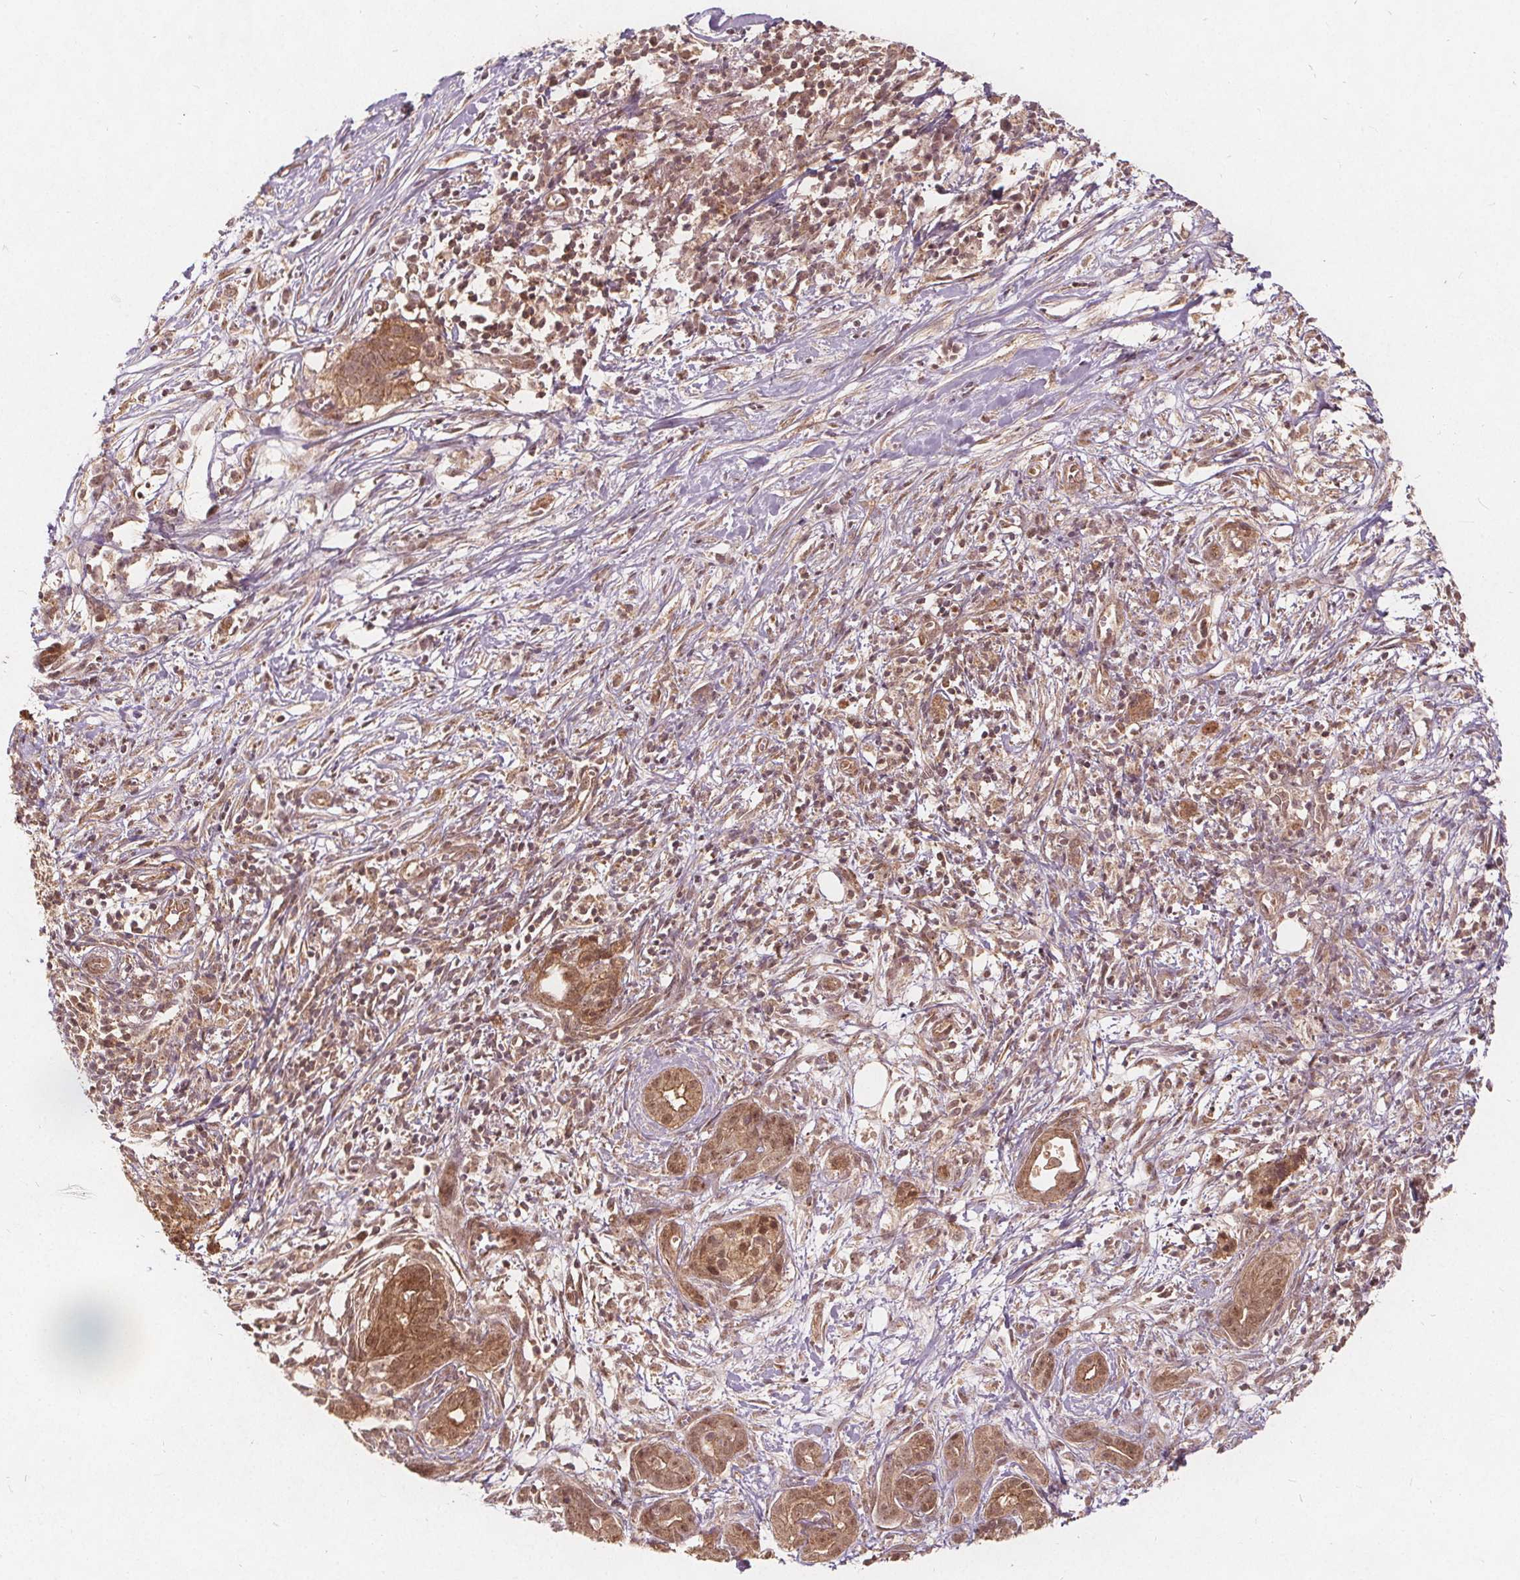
{"staining": {"intensity": "moderate", "quantity": ">75%", "location": "cytoplasmic/membranous"}, "tissue": "pancreatic cancer", "cell_type": "Tumor cells", "image_type": "cancer", "snomed": [{"axis": "morphology", "description": "Adenocarcinoma, NOS"}, {"axis": "topography", "description": "Pancreas"}], "caption": "Protein expression analysis of pancreatic cancer shows moderate cytoplasmic/membranous expression in about >75% of tumor cells. The protein of interest is shown in brown color, while the nuclei are stained blue.", "gene": "PPP1CB", "patient": {"sex": "male", "age": 61}}